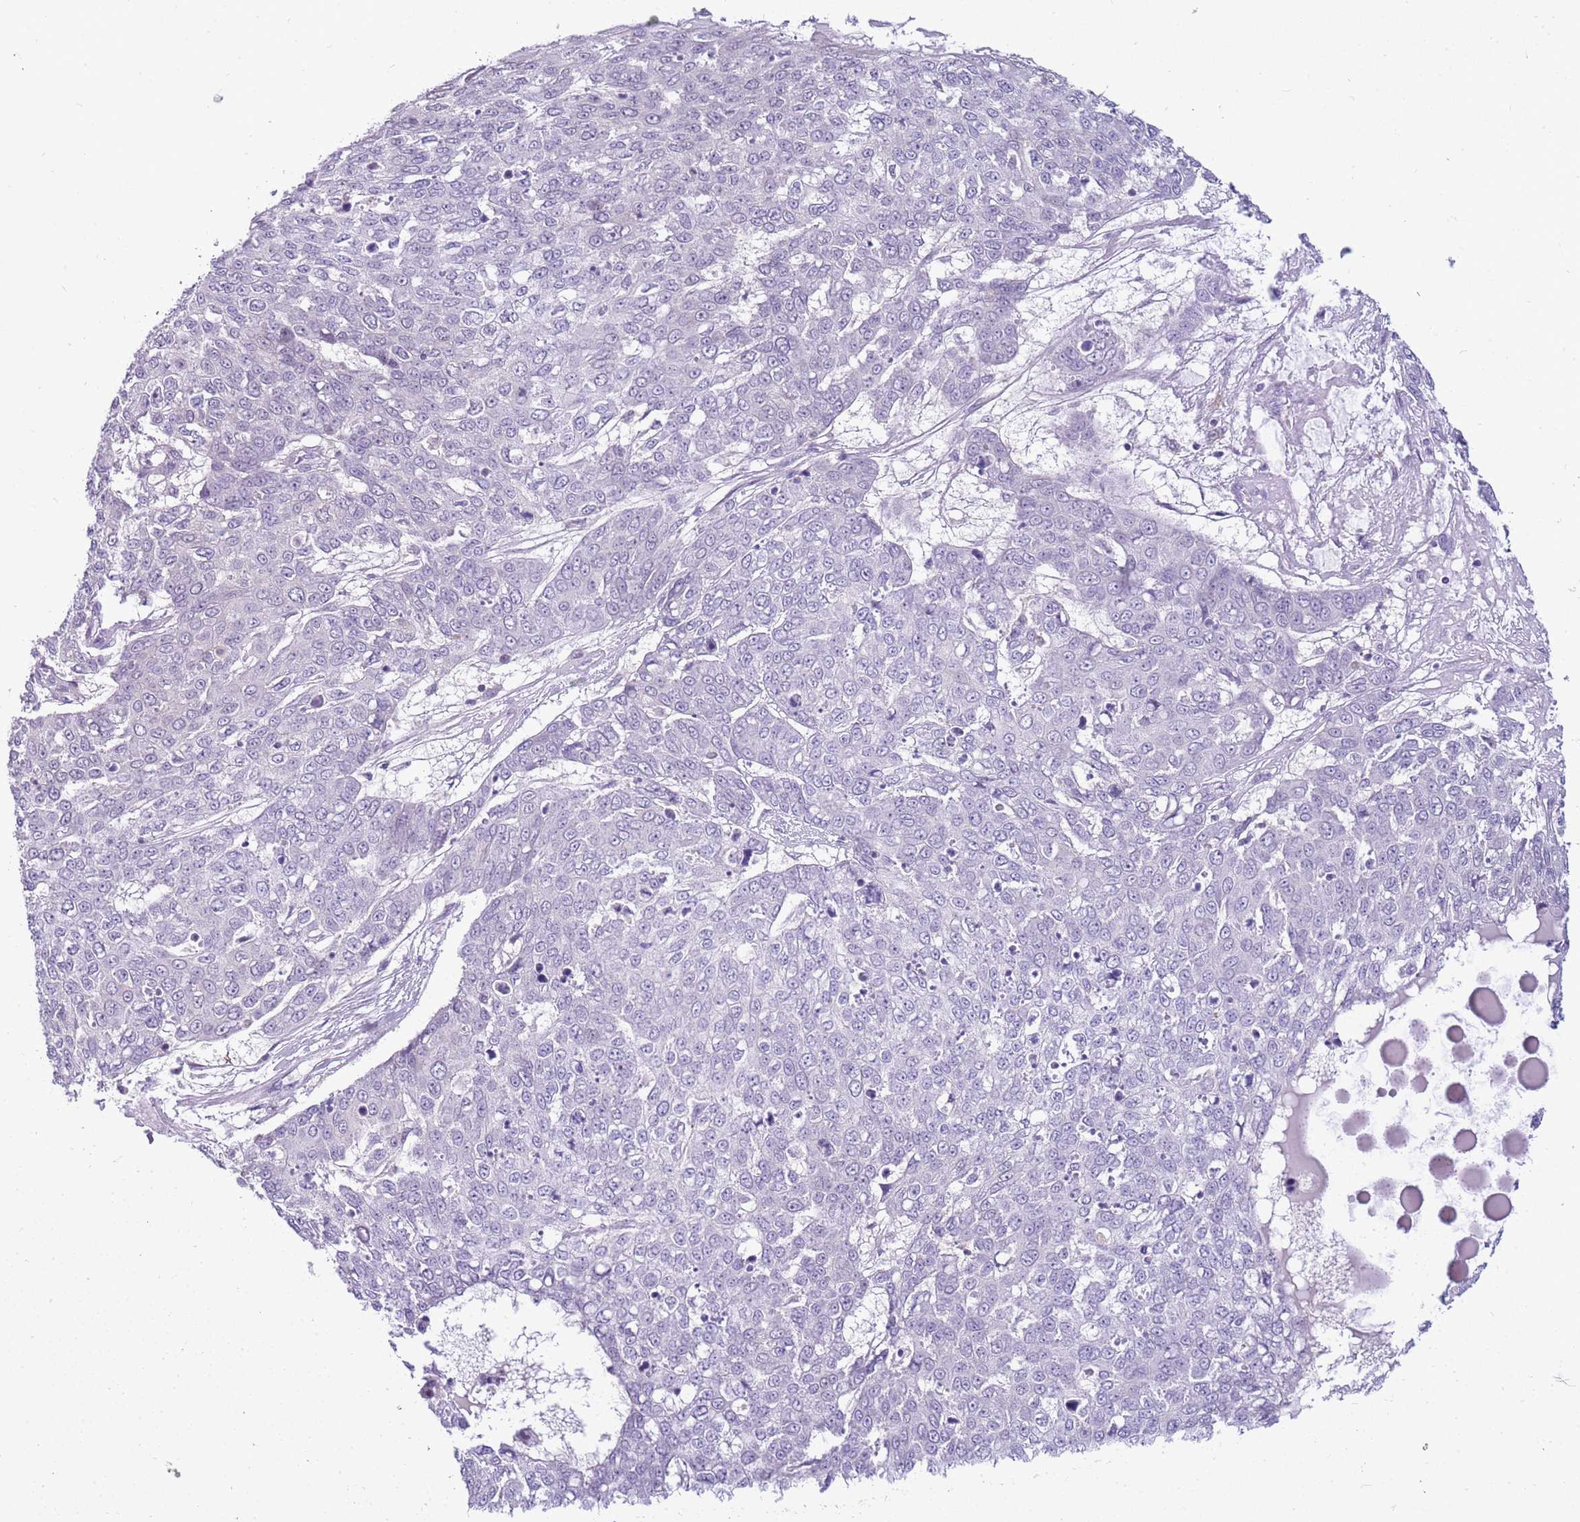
{"staining": {"intensity": "negative", "quantity": "none", "location": "none"}, "tissue": "skin cancer", "cell_type": "Tumor cells", "image_type": "cancer", "snomed": [{"axis": "morphology", "description": "Squamous cell carcinoma, NOS"}, {"axis": "topography", "description": "Skin"}], "caption": "Skin cancer was stained to show a protein in brown. There is no significant staining in tumor cells. Nuclei are stained in blue.", "gene": "CAPN7", "patient": {"sex": "male", "age": 71}}